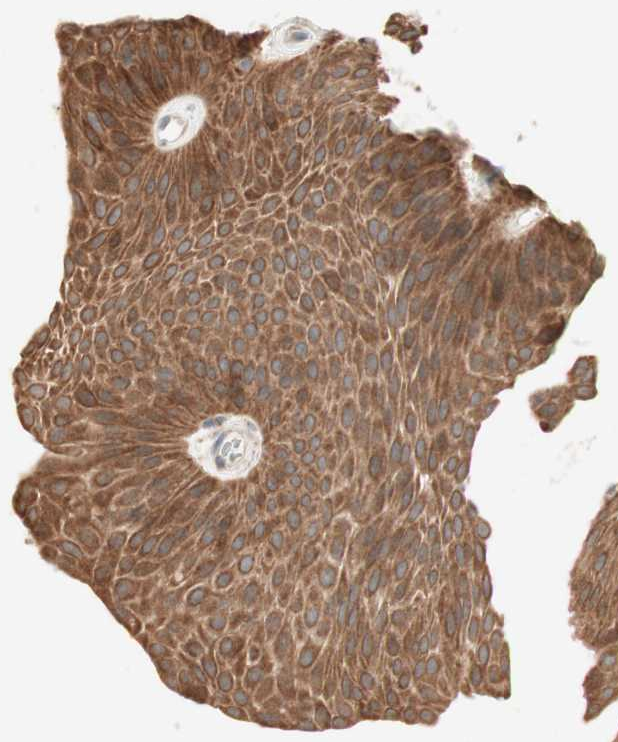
{"staining": {"intensity": "strong", "quantity": ">75%", "location": "cytoplasmic/membranous"}, "tissue": "urothelial cancer", "cell_type": "Tumor cells", "image_type": "cancer", "snomed": [{"axis": "morphology", "description": "Urothelial carcinoma, Low grade"}, {"axis": "topography", "description": "Urinary bladder"}], "caption": "Immunohistochemical staining of human low-grade urothelial carcinoma reveals strong cytoplasmic/membranous protein positivity in about >75% of tumor cells.", "gene": "CLCN2", "patient": {"sex": "female", "age": 60}}